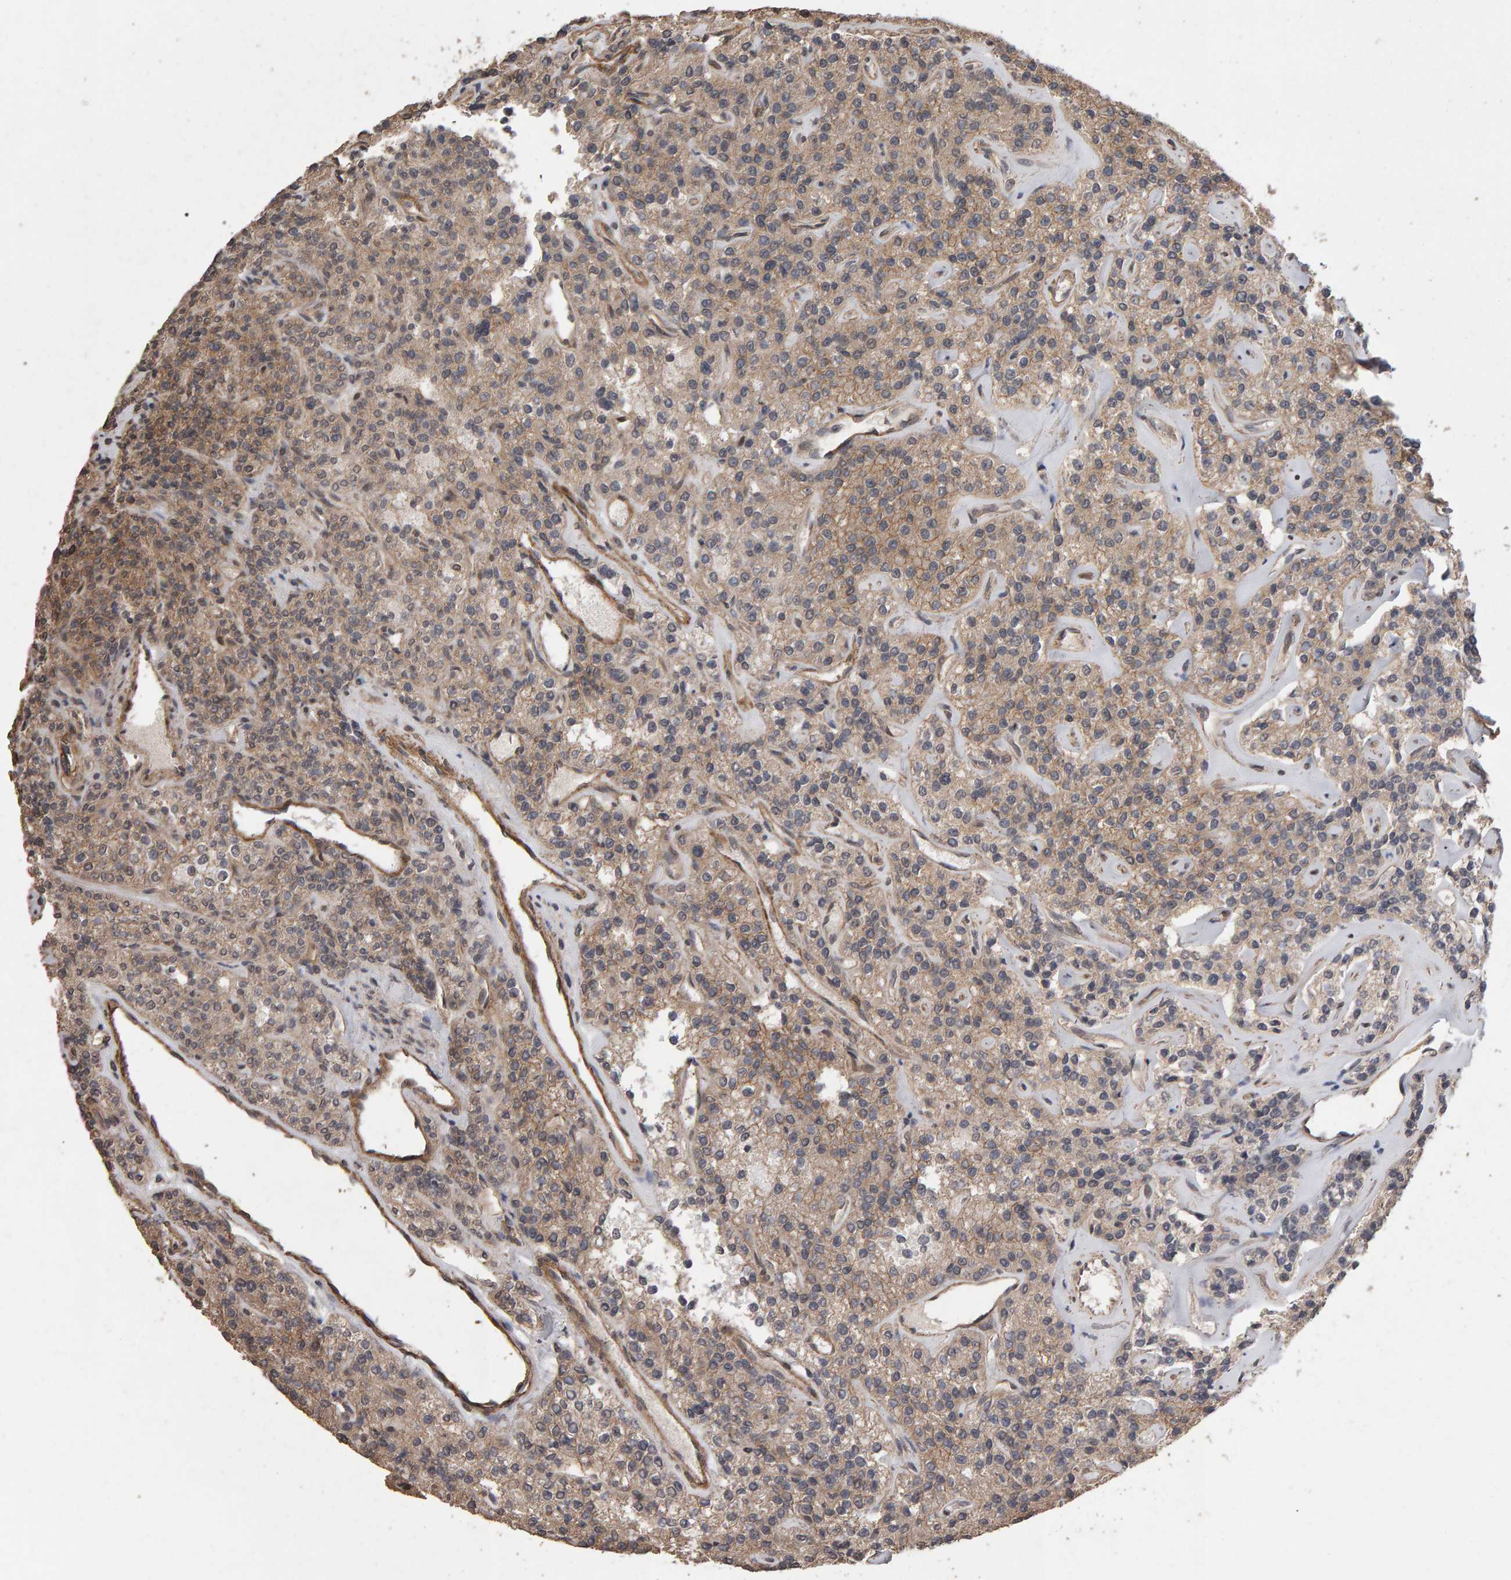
{"staining": {"intensity": "moderate", "quantity": "25%-75%", "location": "cytoplasmic/membranous"}, "tissue": "parathyroid gland", "cell_type": "Glandular cells", "image_type": "normal", "snomed": [{"axis": "morphology", "description": "Normal tissue, NOS"}, {"axis": "topography", "description": "Parathyroid gland"}], "caption": "Parathyroid gland stained with DAB immunohistochemistry (IHC) exhibits medium levels of moderate cytoplasmic/membranous positivity in about 25%-75% of glandular cells.", "gene": "SCRIB", "patient": {"sex": "male", "age": 46}}